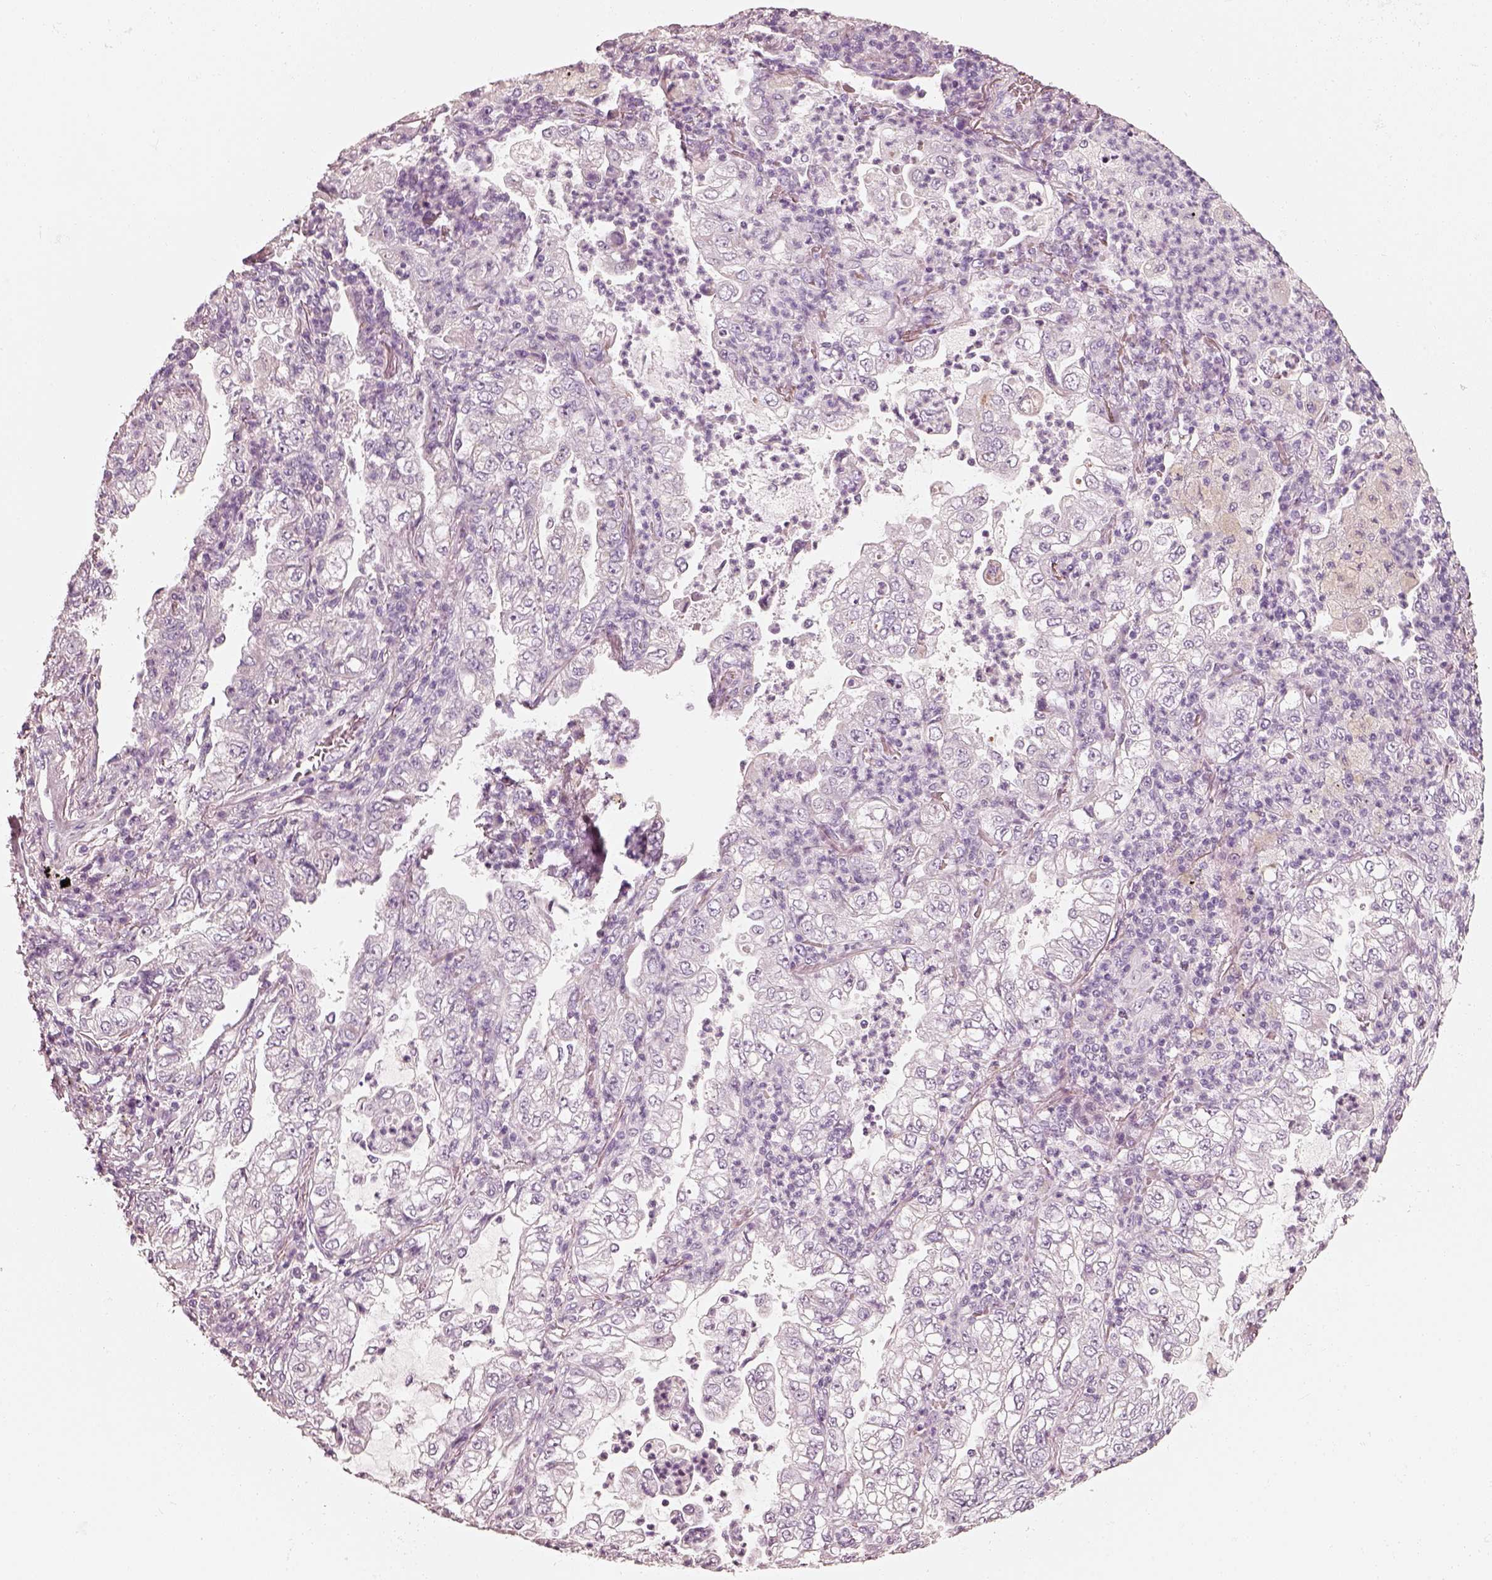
{"staining": {"intensity": "negative", "quantity": "none", "location": "none"}, "tissue": "lung cancer", "cell_type": "Tumor cells", "image_type": "cancer", "snomed": [{"axis": "morphology", "description": "Adenocarcinoma, NOS"}, {"axis": "topography", "description": "Lung"}], "caption": "A photomicrograph of human lung cancer (adenocarcinoma) is negative for staining in tumor cells.", "gene": "R3HDML", "patient": {"sex": "female", "age": 73}}